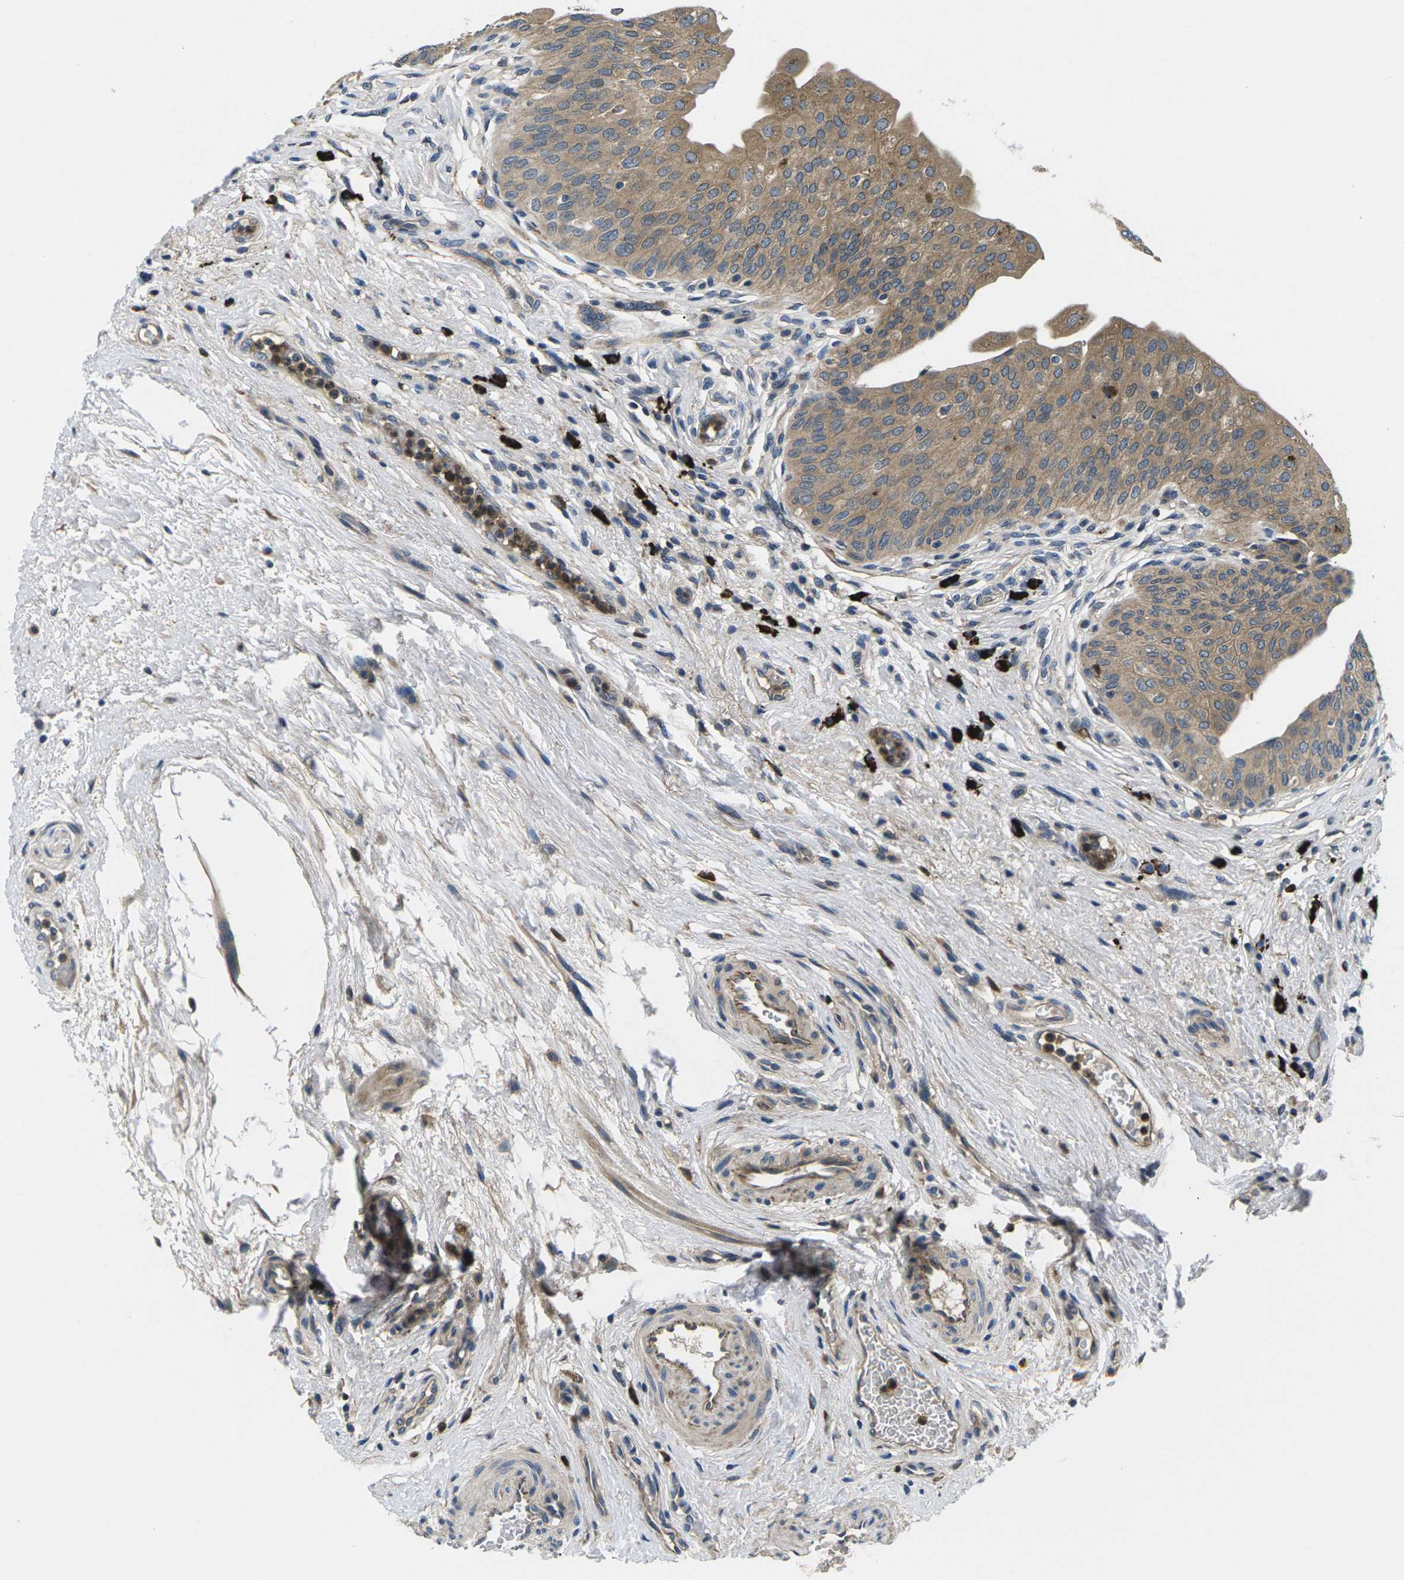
{"staining": {"intensity": "moderate", "quantity": ">75%", "location": "cytoplasmic/membranous"}, "tissue": "urinary bladder", "cell_type": "Urothelial cells", "image_type": "normal", "snomed": [{"axis": "morphology", "description": "Normal tissue, NOS"}, {"axis": "topography", "description": "Urinary bladder"}], "caption": "Brown immunohistochemical staining in benign urinary bladder exhibits moderate cytoplasmic/membranous positivity in approximately >75% of urothelial cells. (IHC, brightfield microscopy, high magnification).", "gene": "PLCE1", "patient": {"sex": "male", "age": 46}}